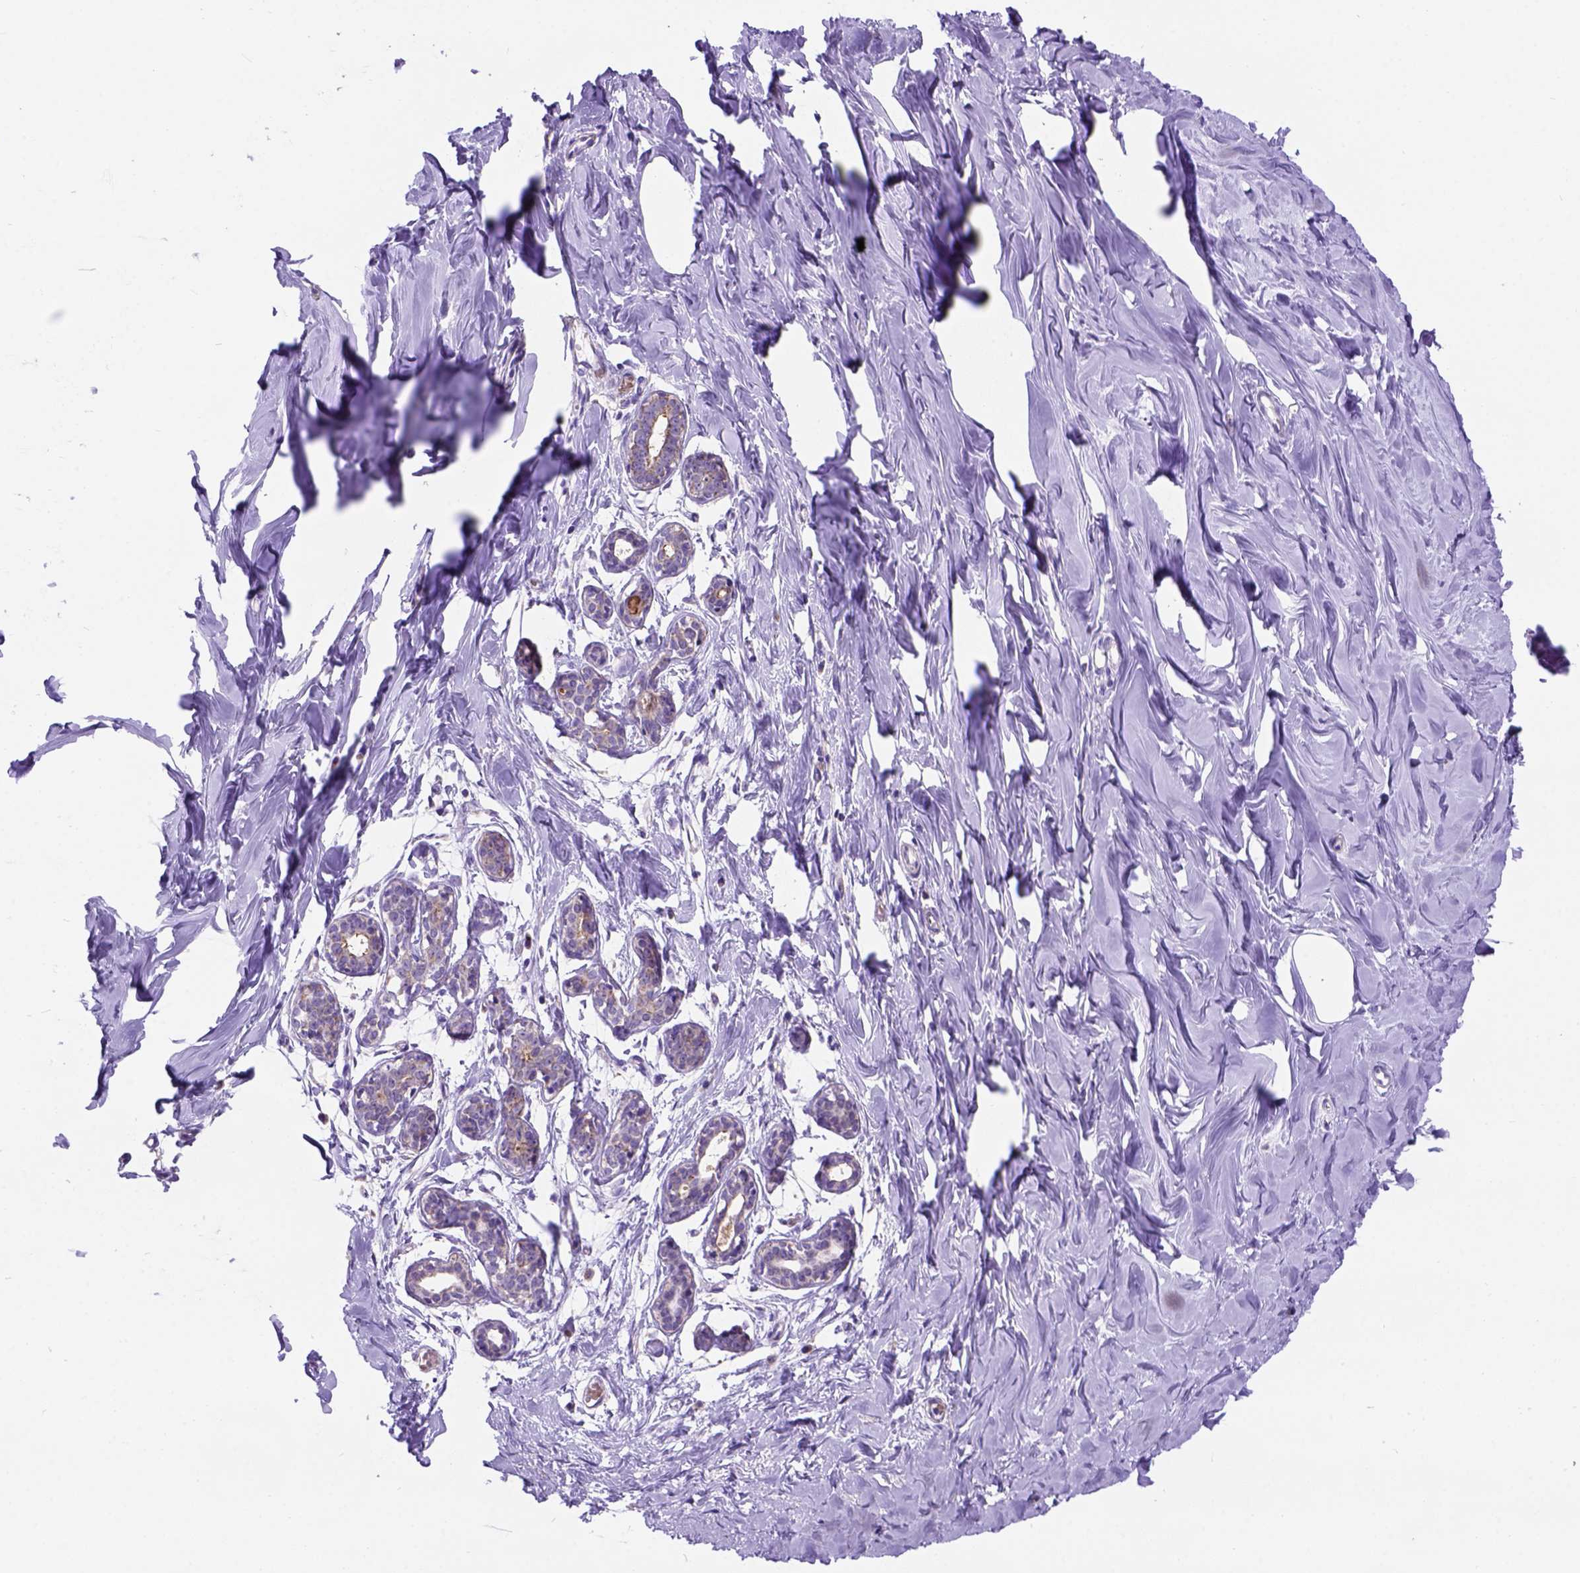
{"staining": {"intensity": "negative", "quantity": "none", "location": "none"}, "tissue": "breast", "cell_type": "Adipocytes", "image_type": "normal", "snomed": [{"axis": "morphology", "description": "Normal tissue, NOS"}, {"axis": "topography", "description": "Breast"}], "caption": "The micrograph displays no significant positivity in adipocytes of breast. (DAB (3,3'-diaminobenzidine) IHC visualized using brightfield microscopy, high magnification).", "gene": "L2HGDH", "patient": {"sex": "female", "age": 27}}